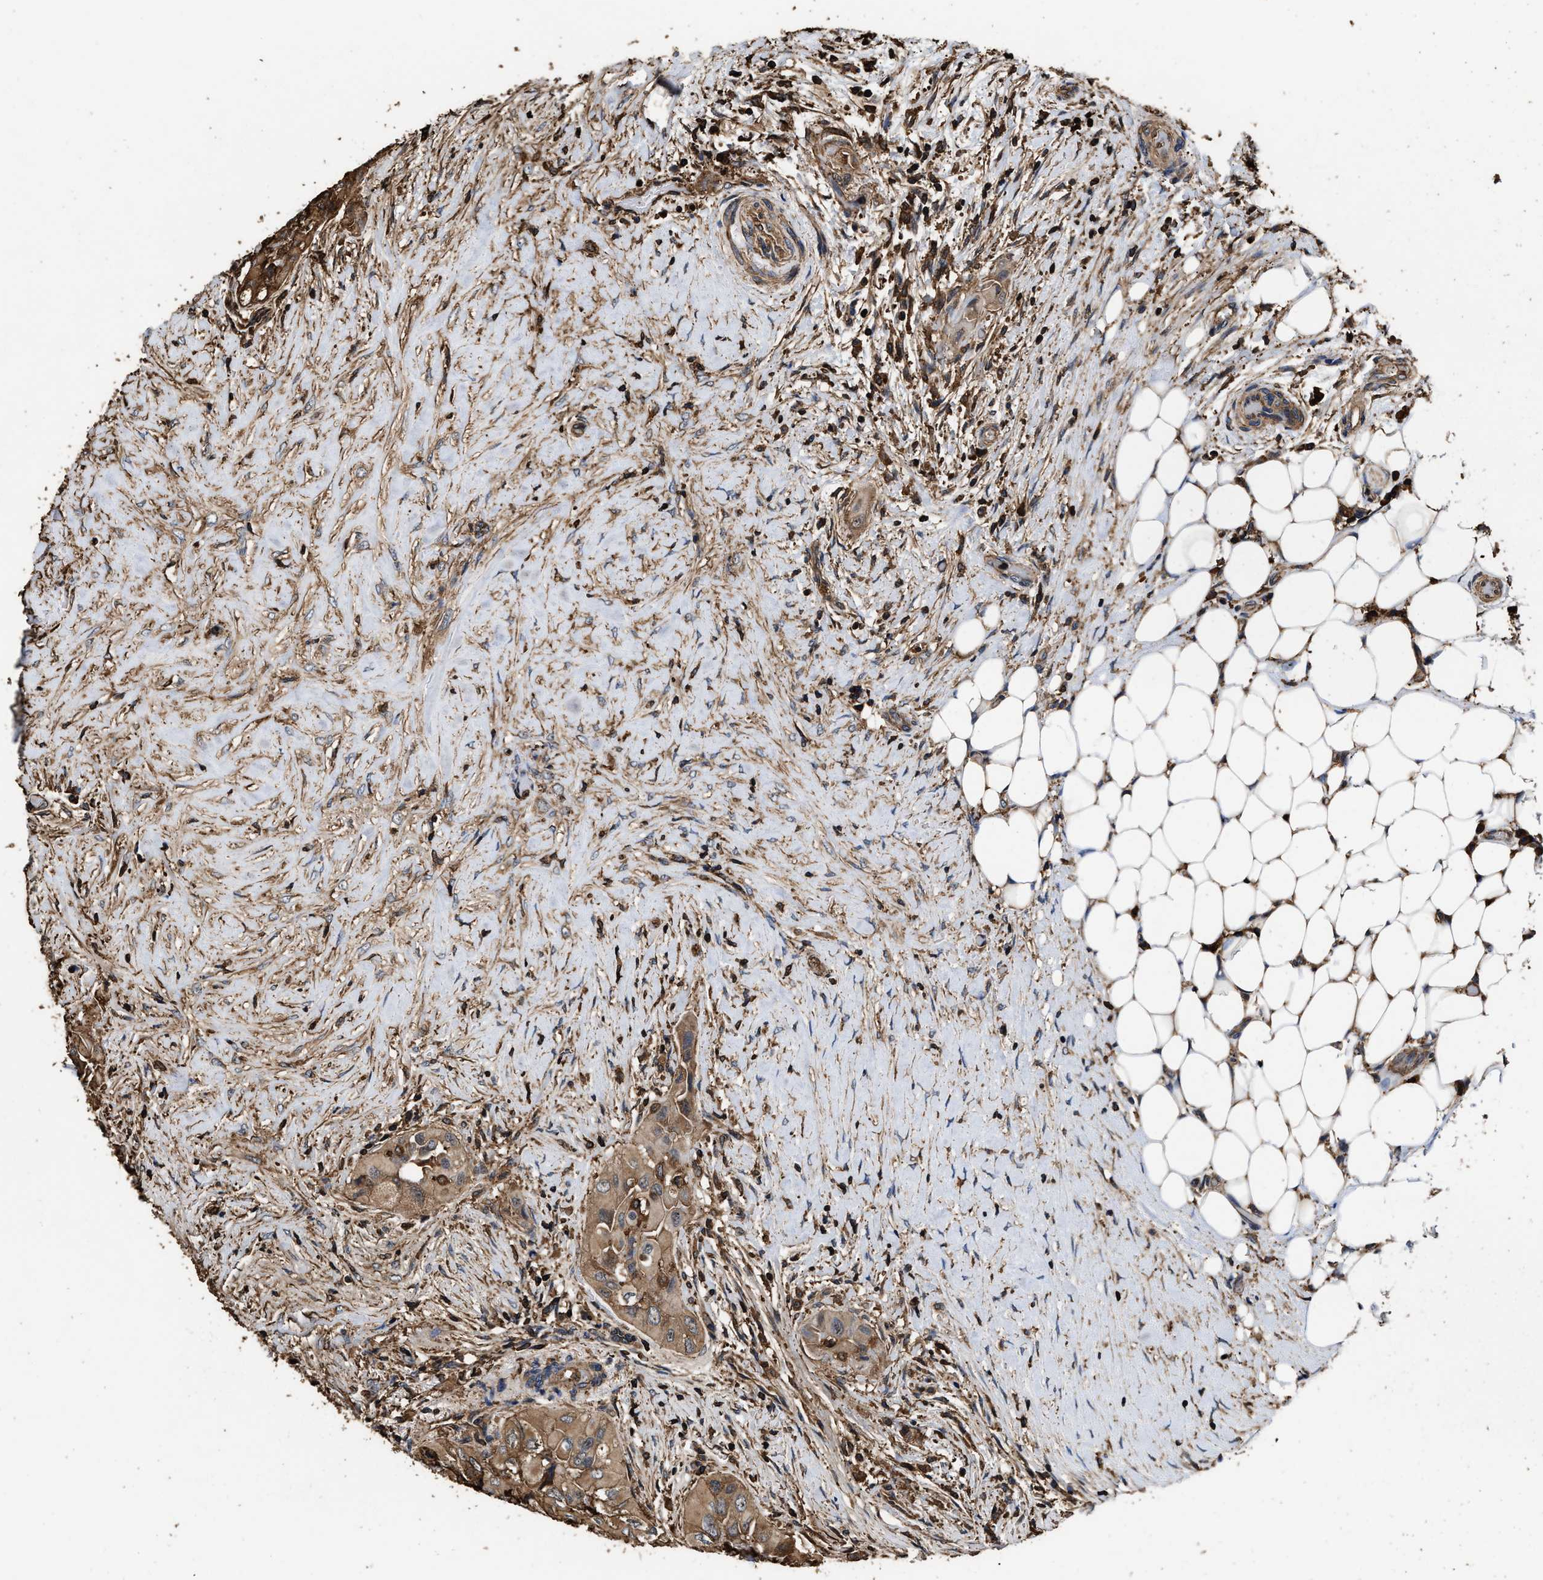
{"staining": {"intensity": "moderate", "quantity": ">75%", "location": "cytoplasmic/membranous"}, "tissue": "thyroid cancer", "cell_type": "Tumor cells", "image_type": "cancer", "snomed": [{"axis": "morphology", "description": "Papillary adenocarcinoma, NOS"}, {"axis": "topography", "description": "Thyroid gland"}], "caption": "Tumor cells display medium levels of moderate cytoplasmic/membranous expression in approximately >75% of cells in thyroid cancer.", "gene": "KBTBD2", "patient": {"sex": "female", "age": 59}}